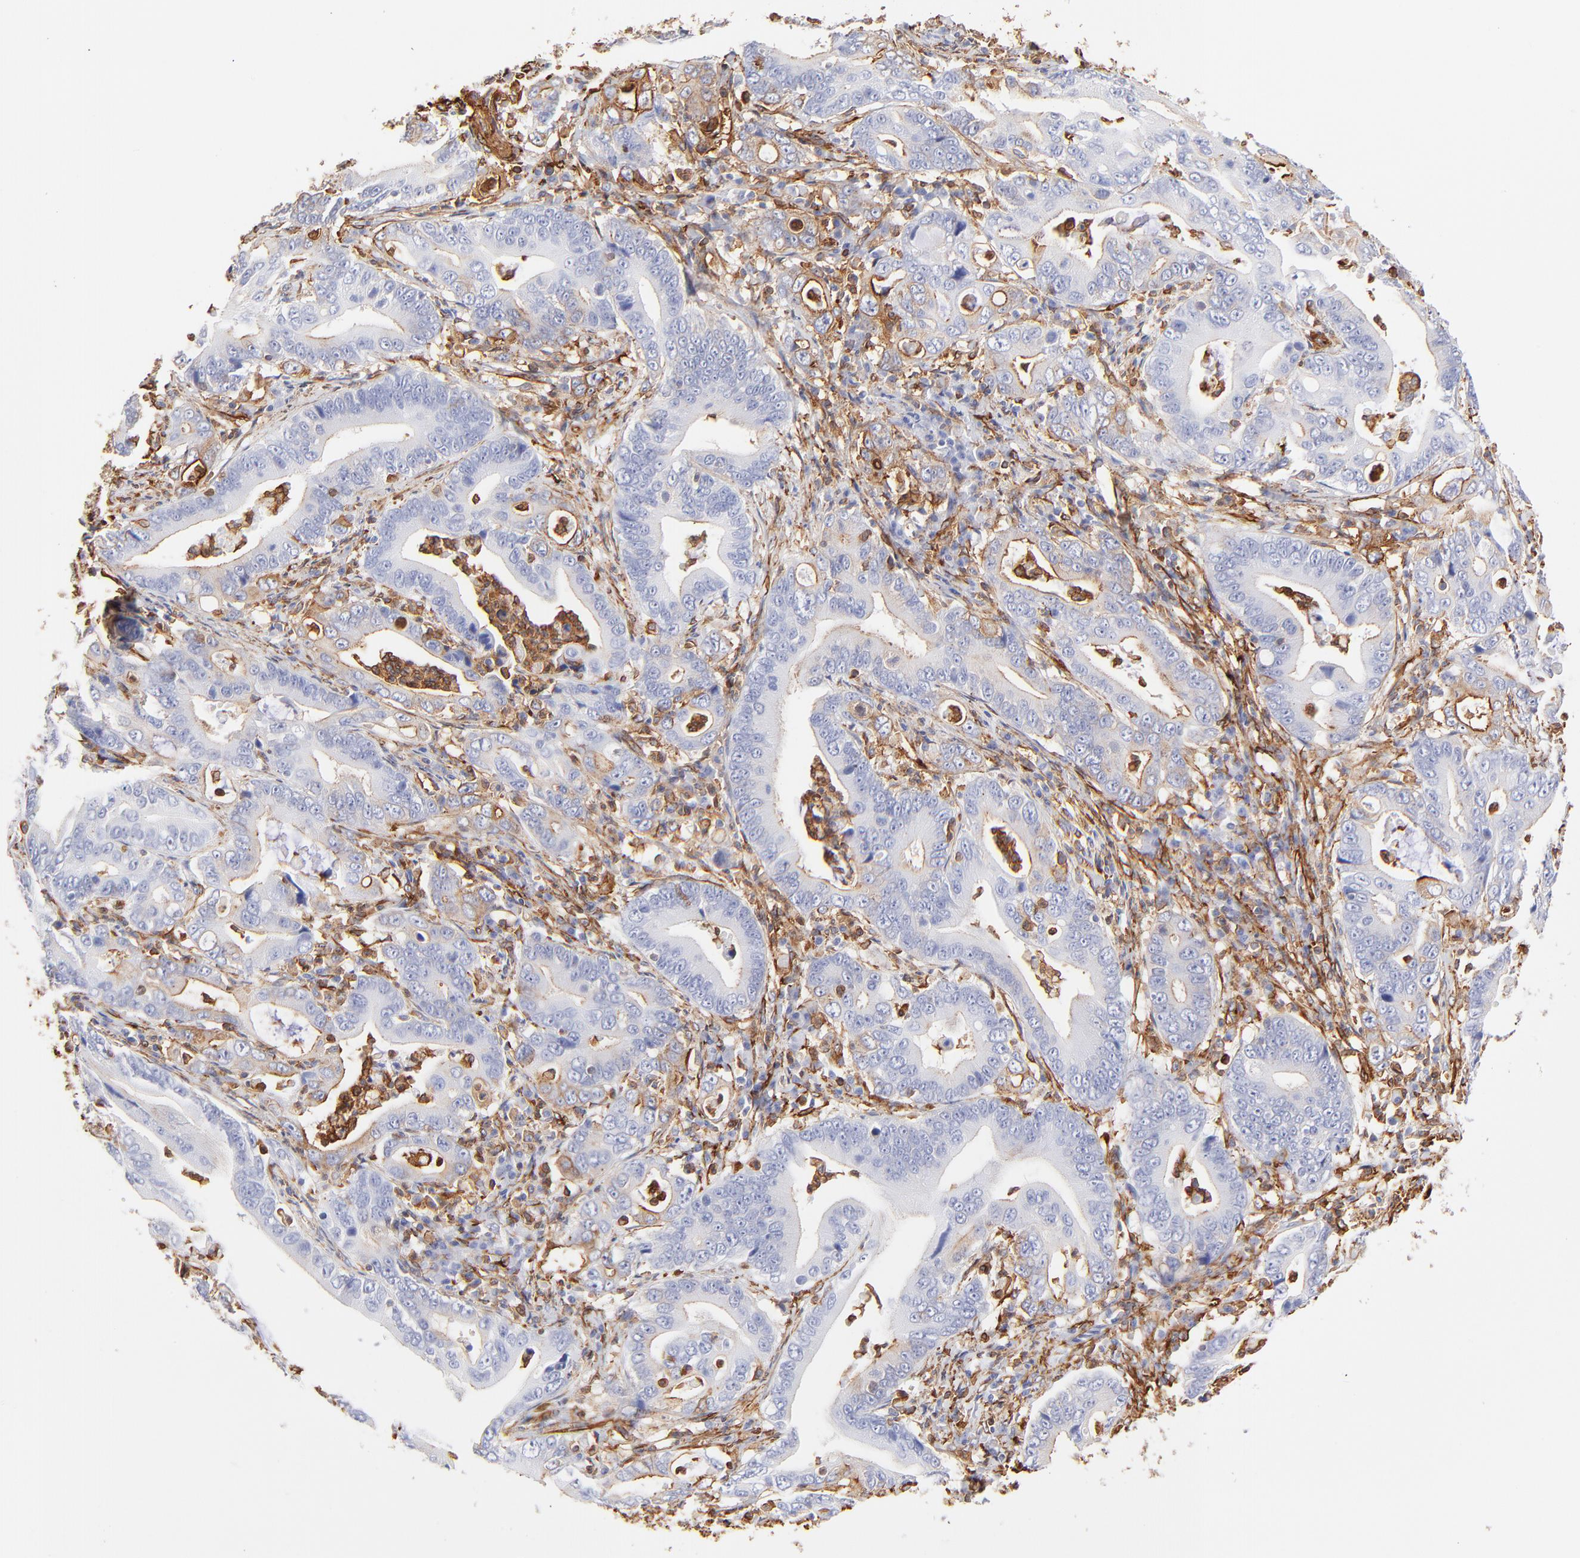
{"staining": {"intensity": "moderate", "quantity": "<25%", "location": "cytoplasmic/membranous"}, "tissue": "stomach cancer", "cell_type": "Tumor cells", "image_type": "cancer", "snomed": [{"axis": "morphology", "description": "Adenocarcinoma, NOS"}, {"axis": "topography", "description": "Stomach, upper"}], "caption": "Stomach cancer (adenocarcinoma) stained with immunohistochemistry shows moderate cytoplasmic/membranous staining in about <25% of tumor cells.", "gene": "FLNA", "patient": {"sex": "male", "age": 63}}